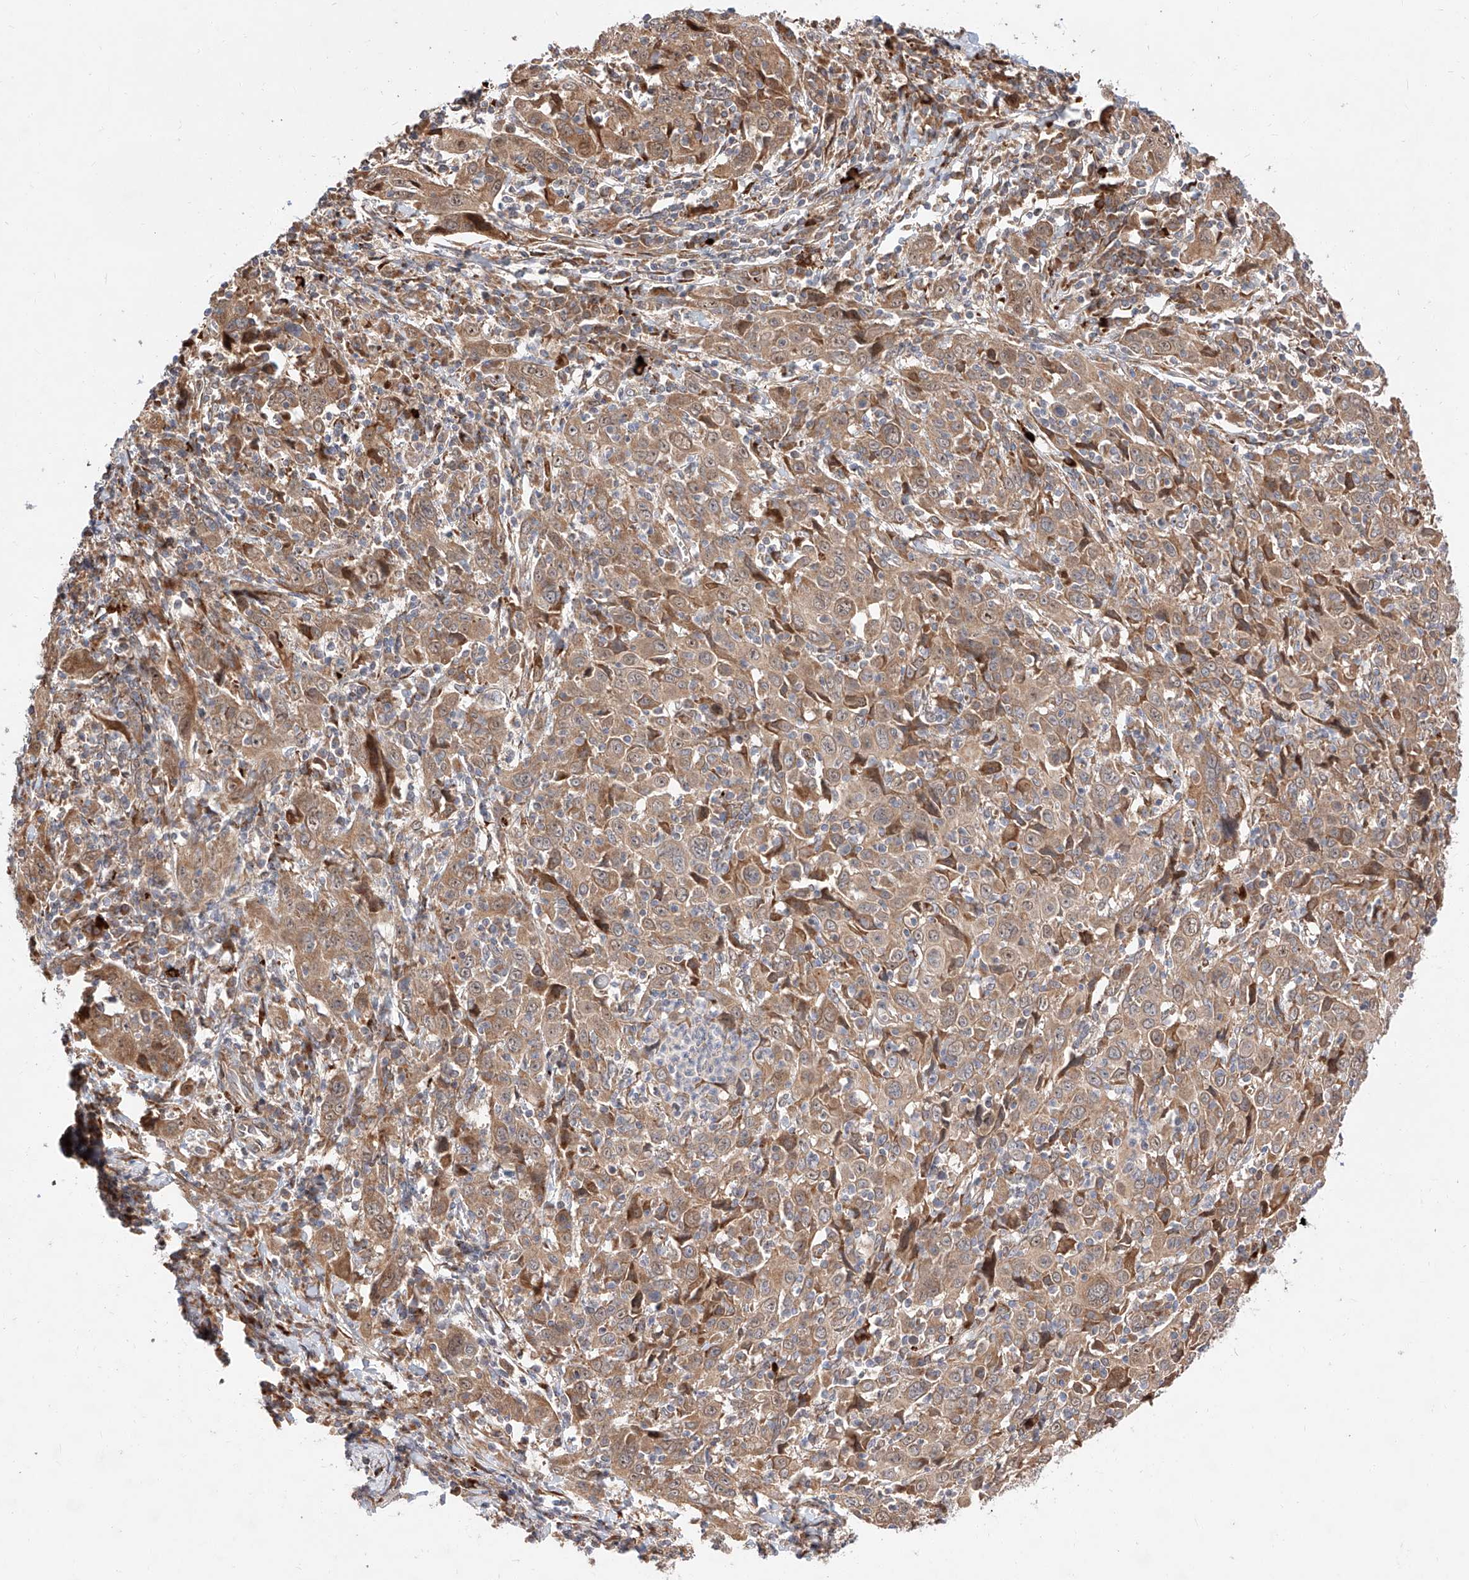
{"staining": {"intensity": "moderate", "quantity": ">75%", "location": "cytoplasmic/membranous"}, "tissue": "cervical cancer", "cell_type": "Tumor cells", "image_type": "cancer", "snomed": [{"axis": "morphology", "description": "Squamous cell carcinoma, NOS"}, {"axis": "topography", "description": "Cervix"}], "caption": "IHC histopathology image of human cervical cancer stained for a protein (brown), which exhibits medium levels of moderate cytoplasmic/membranous positivity in approximately >75% of tumor cells.", "gene": "DIRAS3", "patient": {"sex": "female", "age": 46}}